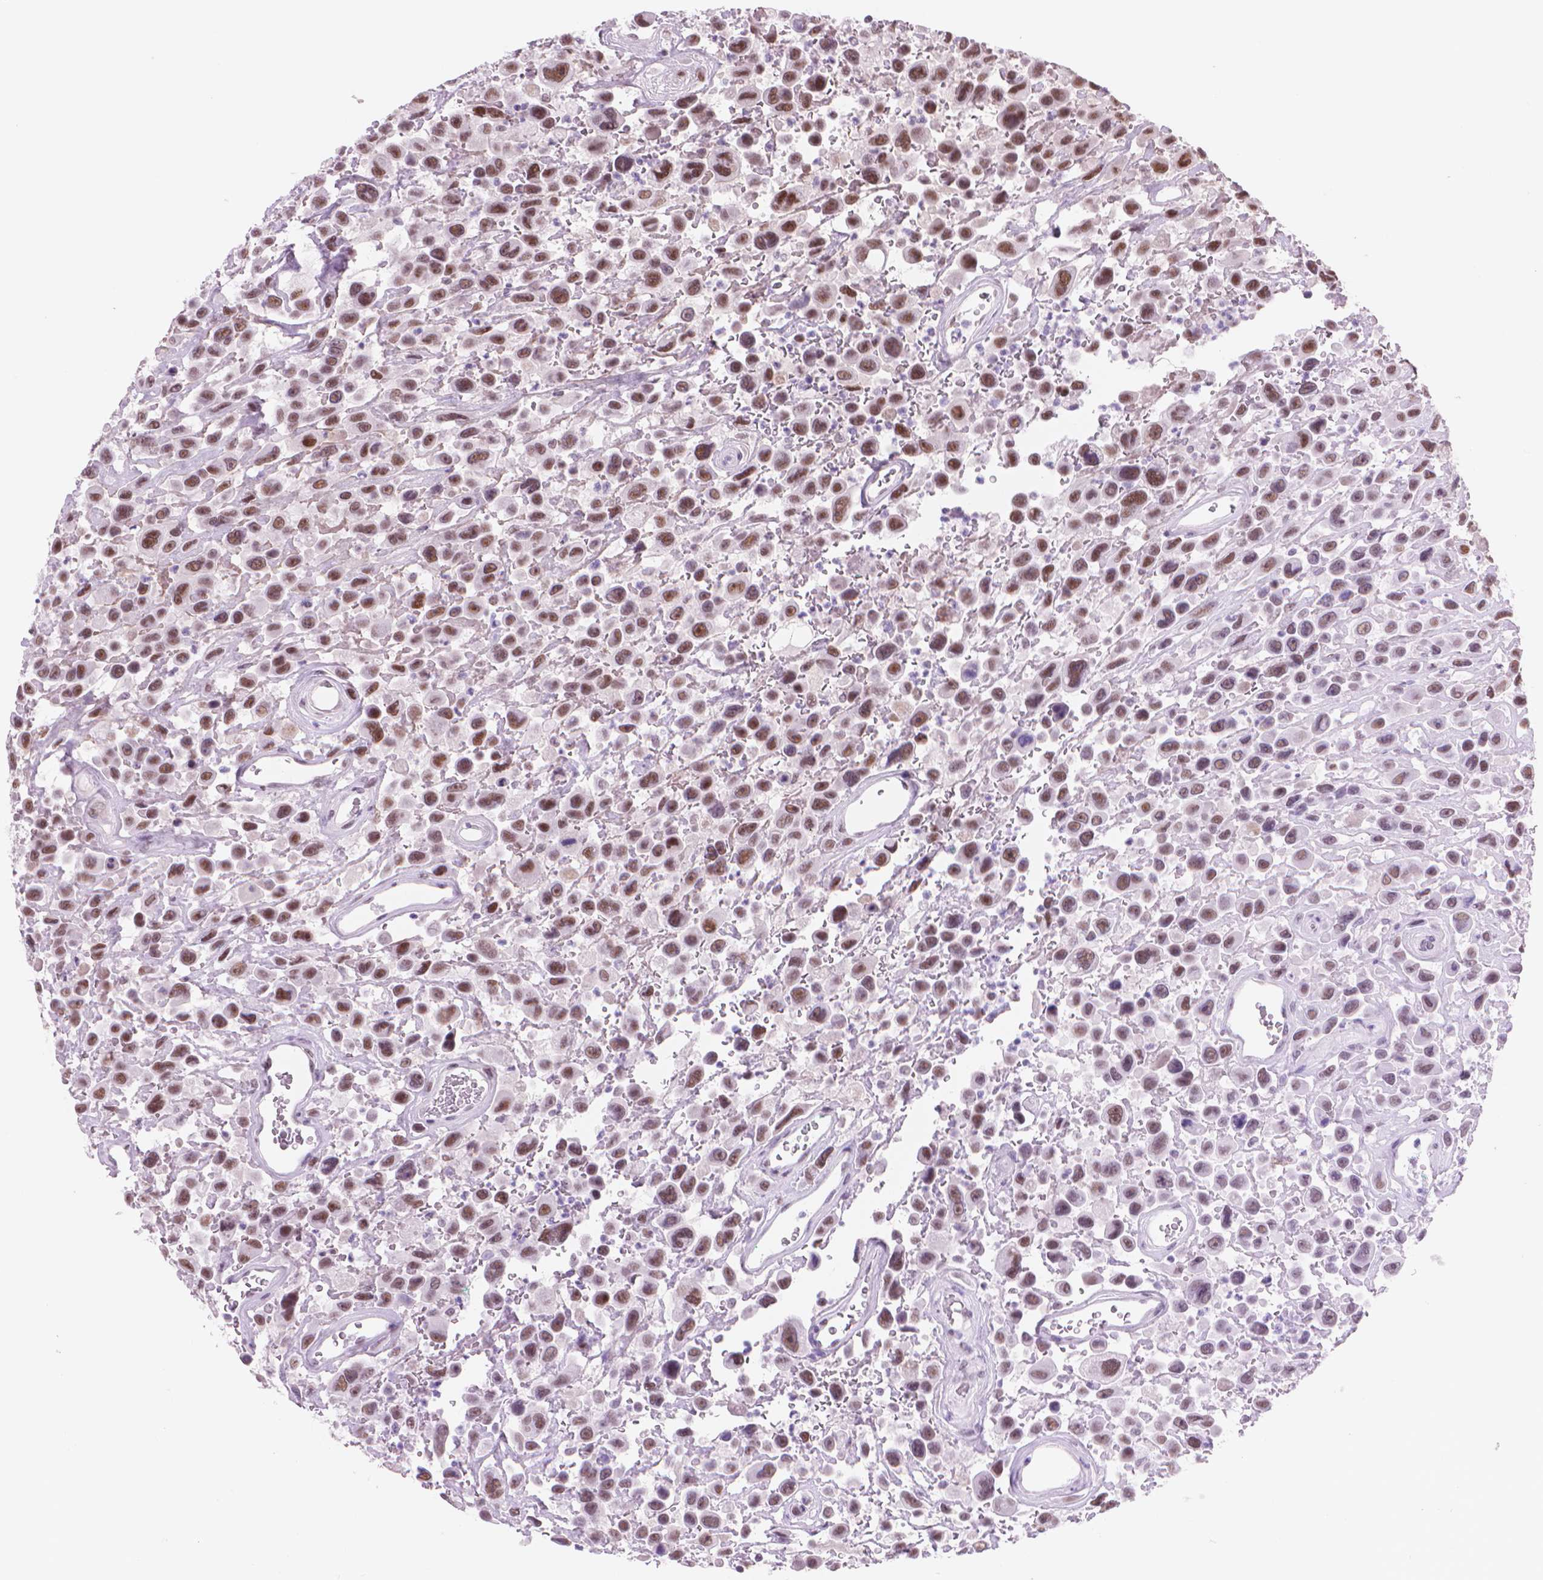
{"staining": {"intensity": "moderate", "quantity": ">75%", "location": "nuclear"}, "tissue": "urothelial cancer", "cell_type": "Tumor cells", "image_type": "cancer", "snomed": [{"axis": "morphology", "description": "Urothelial carcinoma, High grade"}, {"axis": "topography", "description": "Urinary bladder"}], "caption": "Moderate nuclear protein staining is seen in about >75% of tumor cells in high-grade urothelial carcinoma. The staining was performed using DAB (3,3'-diaminobenzidine) to visualize the protein expression in brown, while the nuclei were stained in blue with hematoxylin (Magnification: 20x).", "gene": "POLR3D", "patient": {"sex": "male", "age": 53}}